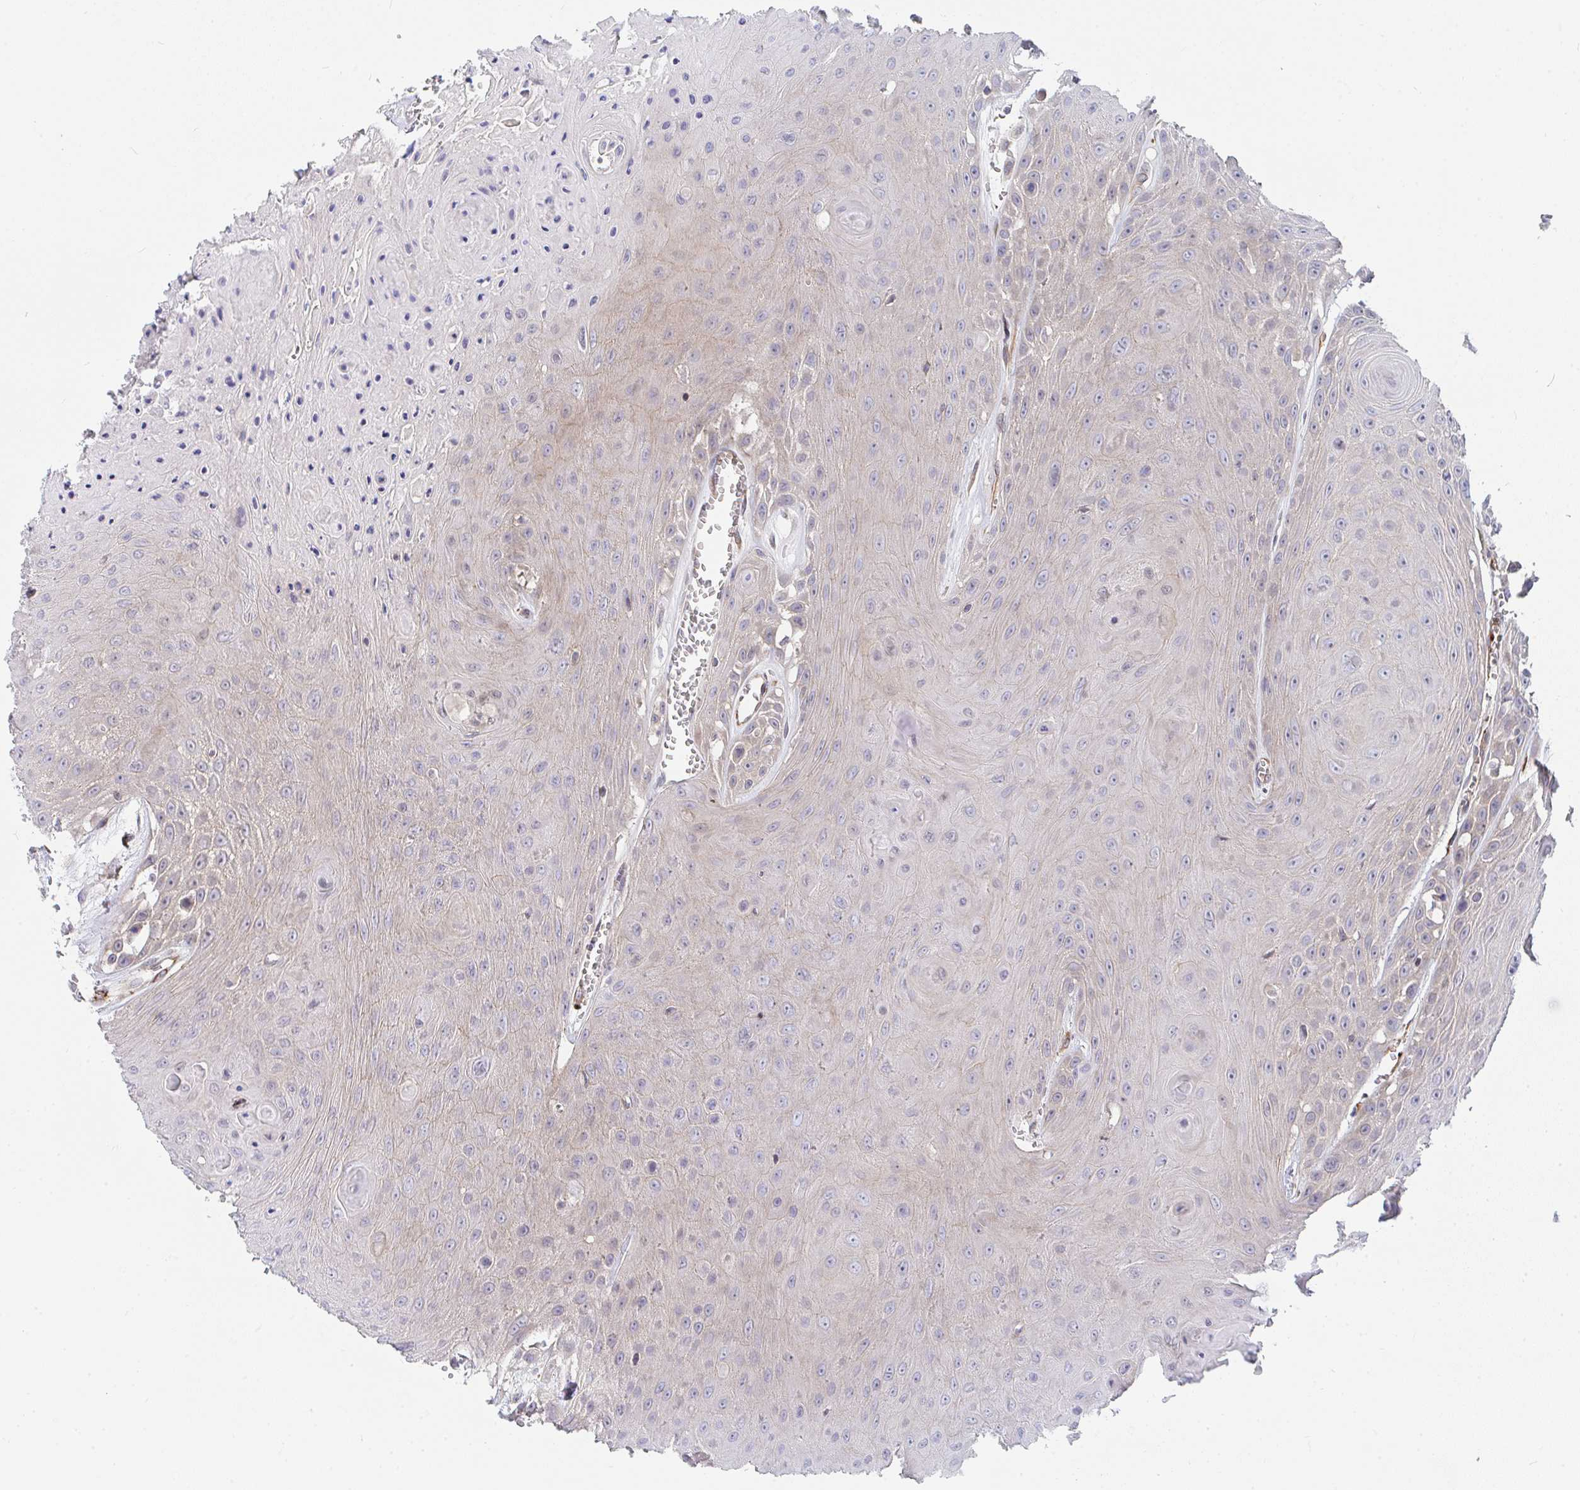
{"staining": {"intensity": "weak", "quantity": "<25%", "location": "cytoplasmic/membranous"}, "tissue": "head and neck cancer", "cell_type": "Tumor cells", "image_type": "cancer", "snomed": [{"axis": "morphology", "description": "Squamous cell carcinoma, NOS"}, {"axis": "topography", "description": "Oral tissue"}, {"axis": "topography", "description": "Head-Neck"}], "caption": "Immunohistochemistry (IHC) photomicrograph of neoplastic tissue: head and neck cancer (squamous cell carcinoma) stained with DAB demonstrates no significant protein expression in tumor cells.", "gene": "EIF1AD", "patient": {"sex": "male", "age": 81}}